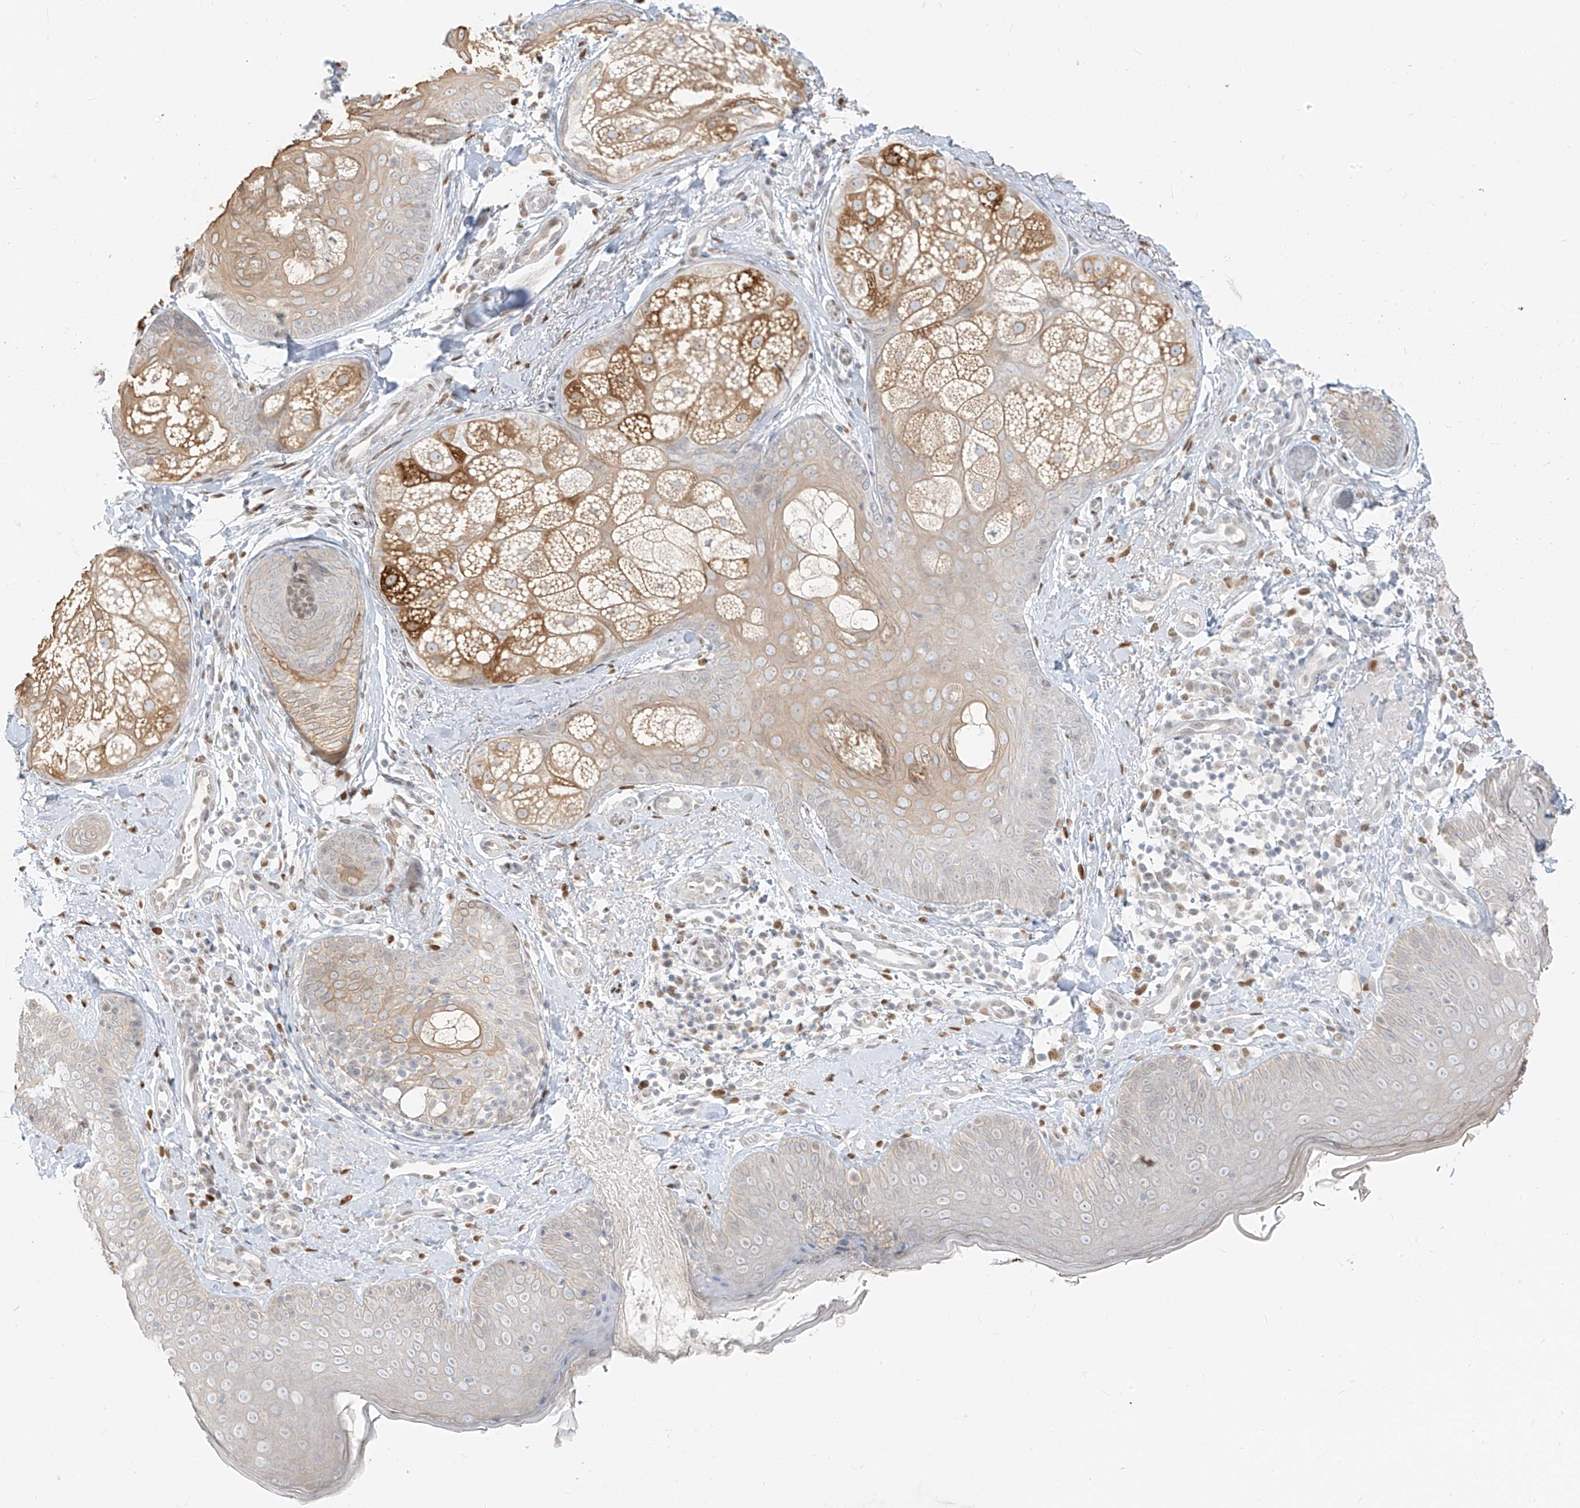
{"staining": {"intensity": "moderate", "quantity": "25%-75%", "location": "cytoplasmic/membranous,nuclear"}, "tissue": "skin", "cell_type": "Fibroblasts", "image_type": "normal", "snomed": [{"axis": "morphology", "description": "Normal tissue, NOS"}, {"axis": "topography", "description": "Skin"}], "caption": "Brown immunohistochemical staining in benign skin demonstrates moderate cytoplasmic/membranous,nuclear expression in about 25%-75% of fibroblasts. The staining is performed using DAB brown chromogen to label protein expression. The nuclei are counter-stained blue using hematoxylin.", "gene": "ZNF774", "patient": {"sex": "male", "age": 57}}